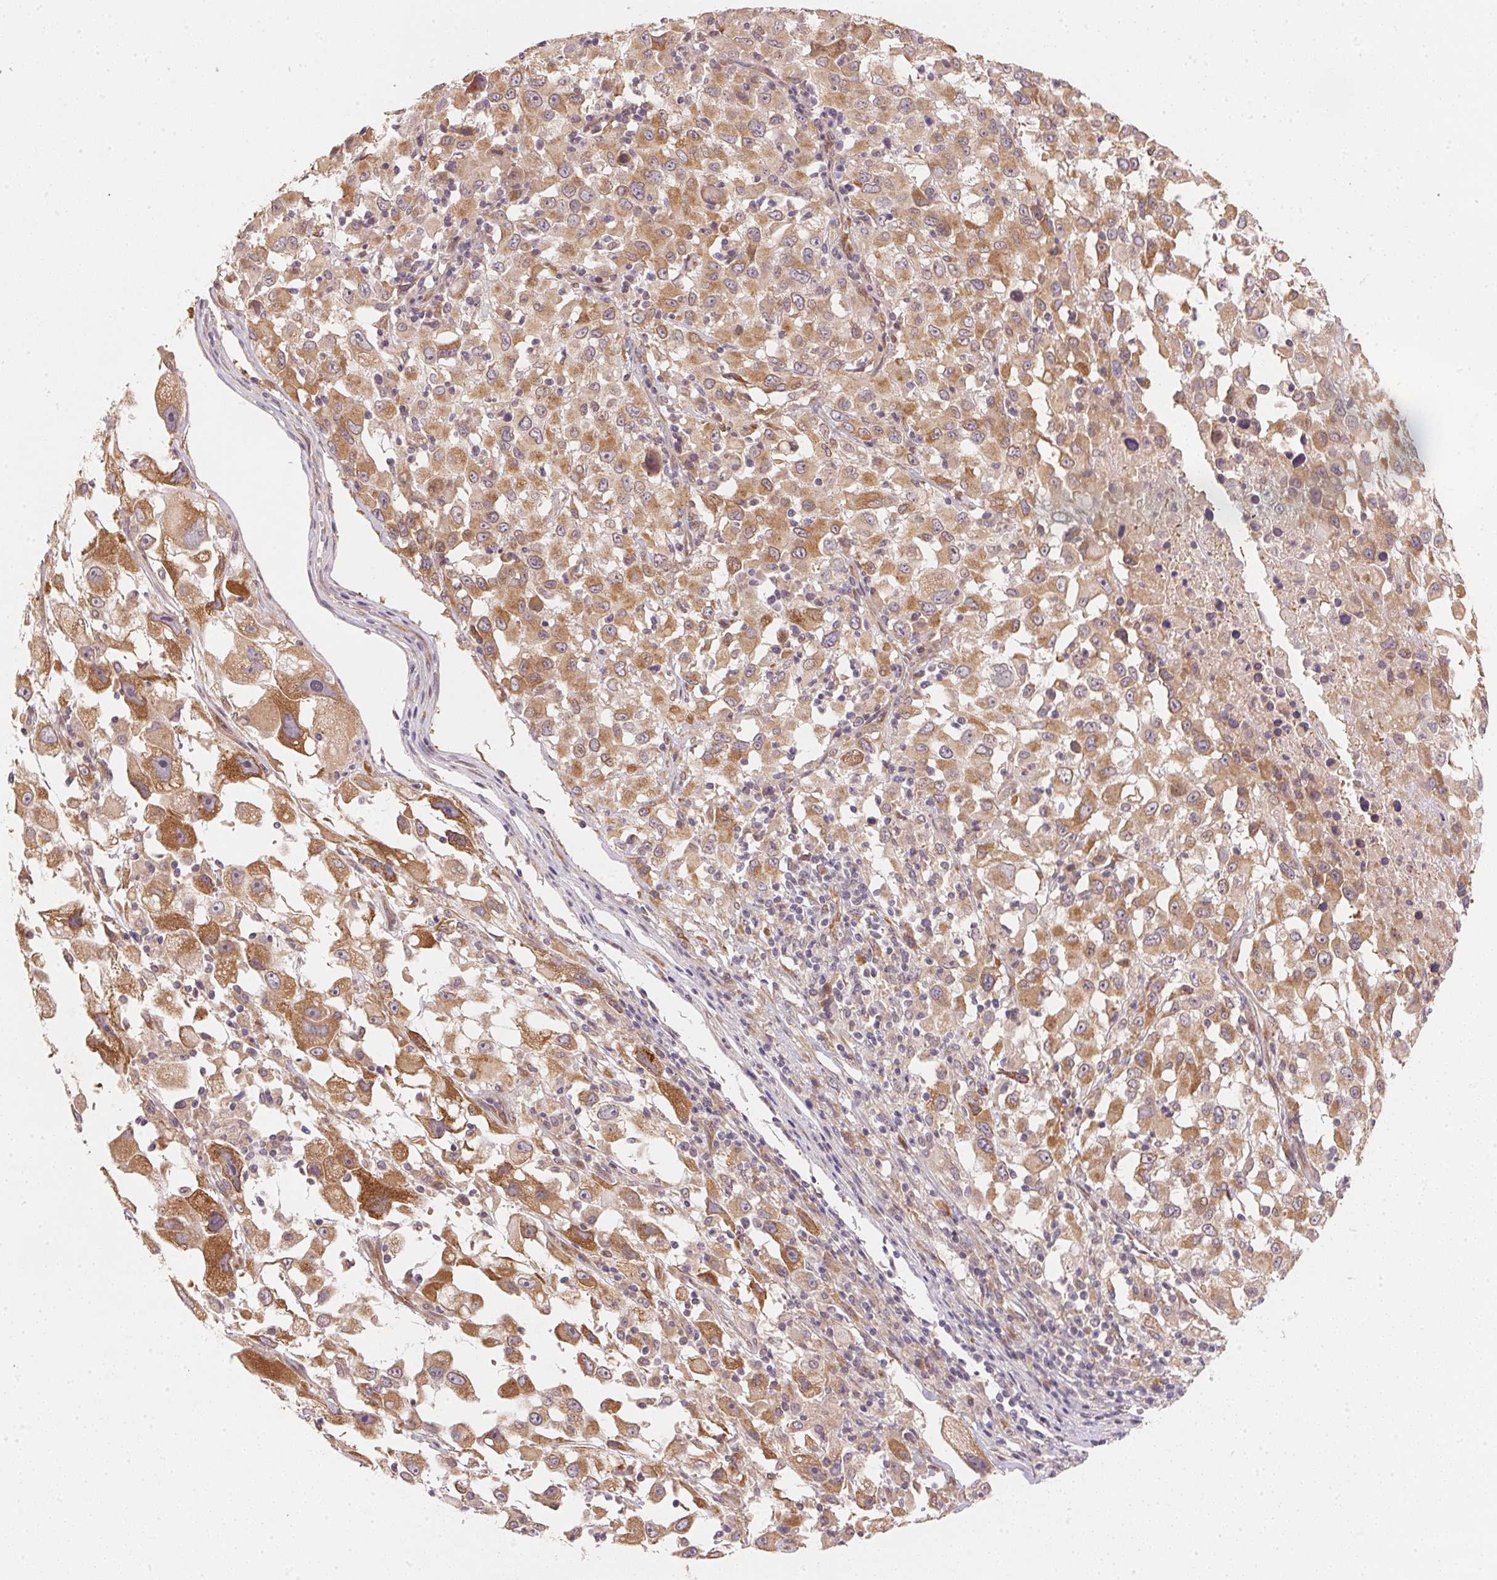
{"staining": {"intensity": "moderate", "quantity": ">75%", "location": "cytoplasmic/membranous"}, "tissue": "melanoma", "cell_type": "Tumor cells", "image_type": "cancer", "snomed": [{"axis": "morphology", "description": "Malignant melanoma, Metastatic site"}, {"axis": "topography", "description": "Soft tissue"}], "caption": "About >75% of tumor cells in human malignant melanoma (metastatic site) exhibit moderate cytoplasmic/membranous protein positivity as visualized by brown immunohistochemical staining.", "gene": "EI24", "patient": {"sex": "male", "age": 50}}